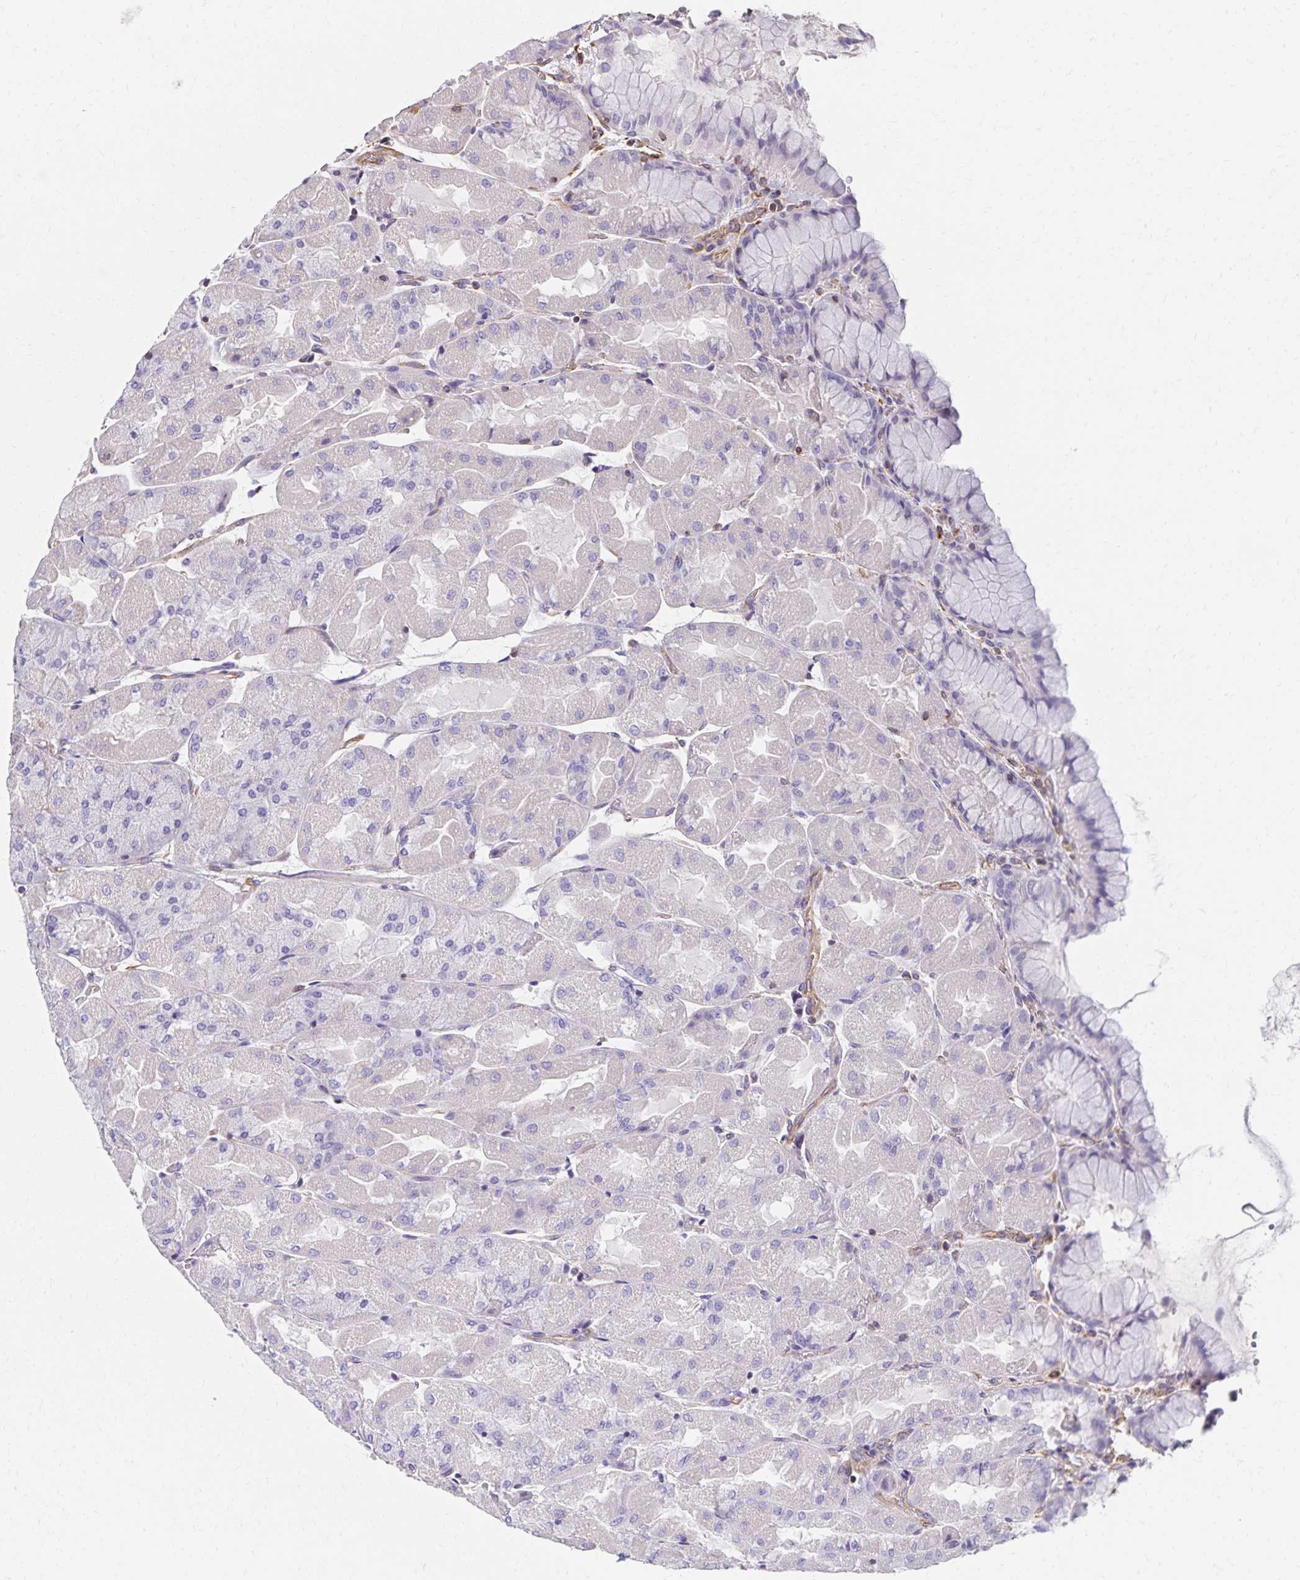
{"staining": {"intensity": "negative", "quantity": "none", "location": "none"}, "tissue": "stomach", "cell_type": "Glandular cells", "image_type": "normal", "snomed": [{"axis": "morphology", "description": "Normal tissue, NOS"}, {"axis": "topography", "description": "Stomach"}], "caption": "The immunohistochemistry histopathology image has no significant positivity in glandular cells of stomach. (Stains: DAB IHC with hematoxylin counter stain, Microscopy: brightfield microscopy at high magnification).", "gene": "TRPV6", "patient": {"sex": "female", "age": 61}}